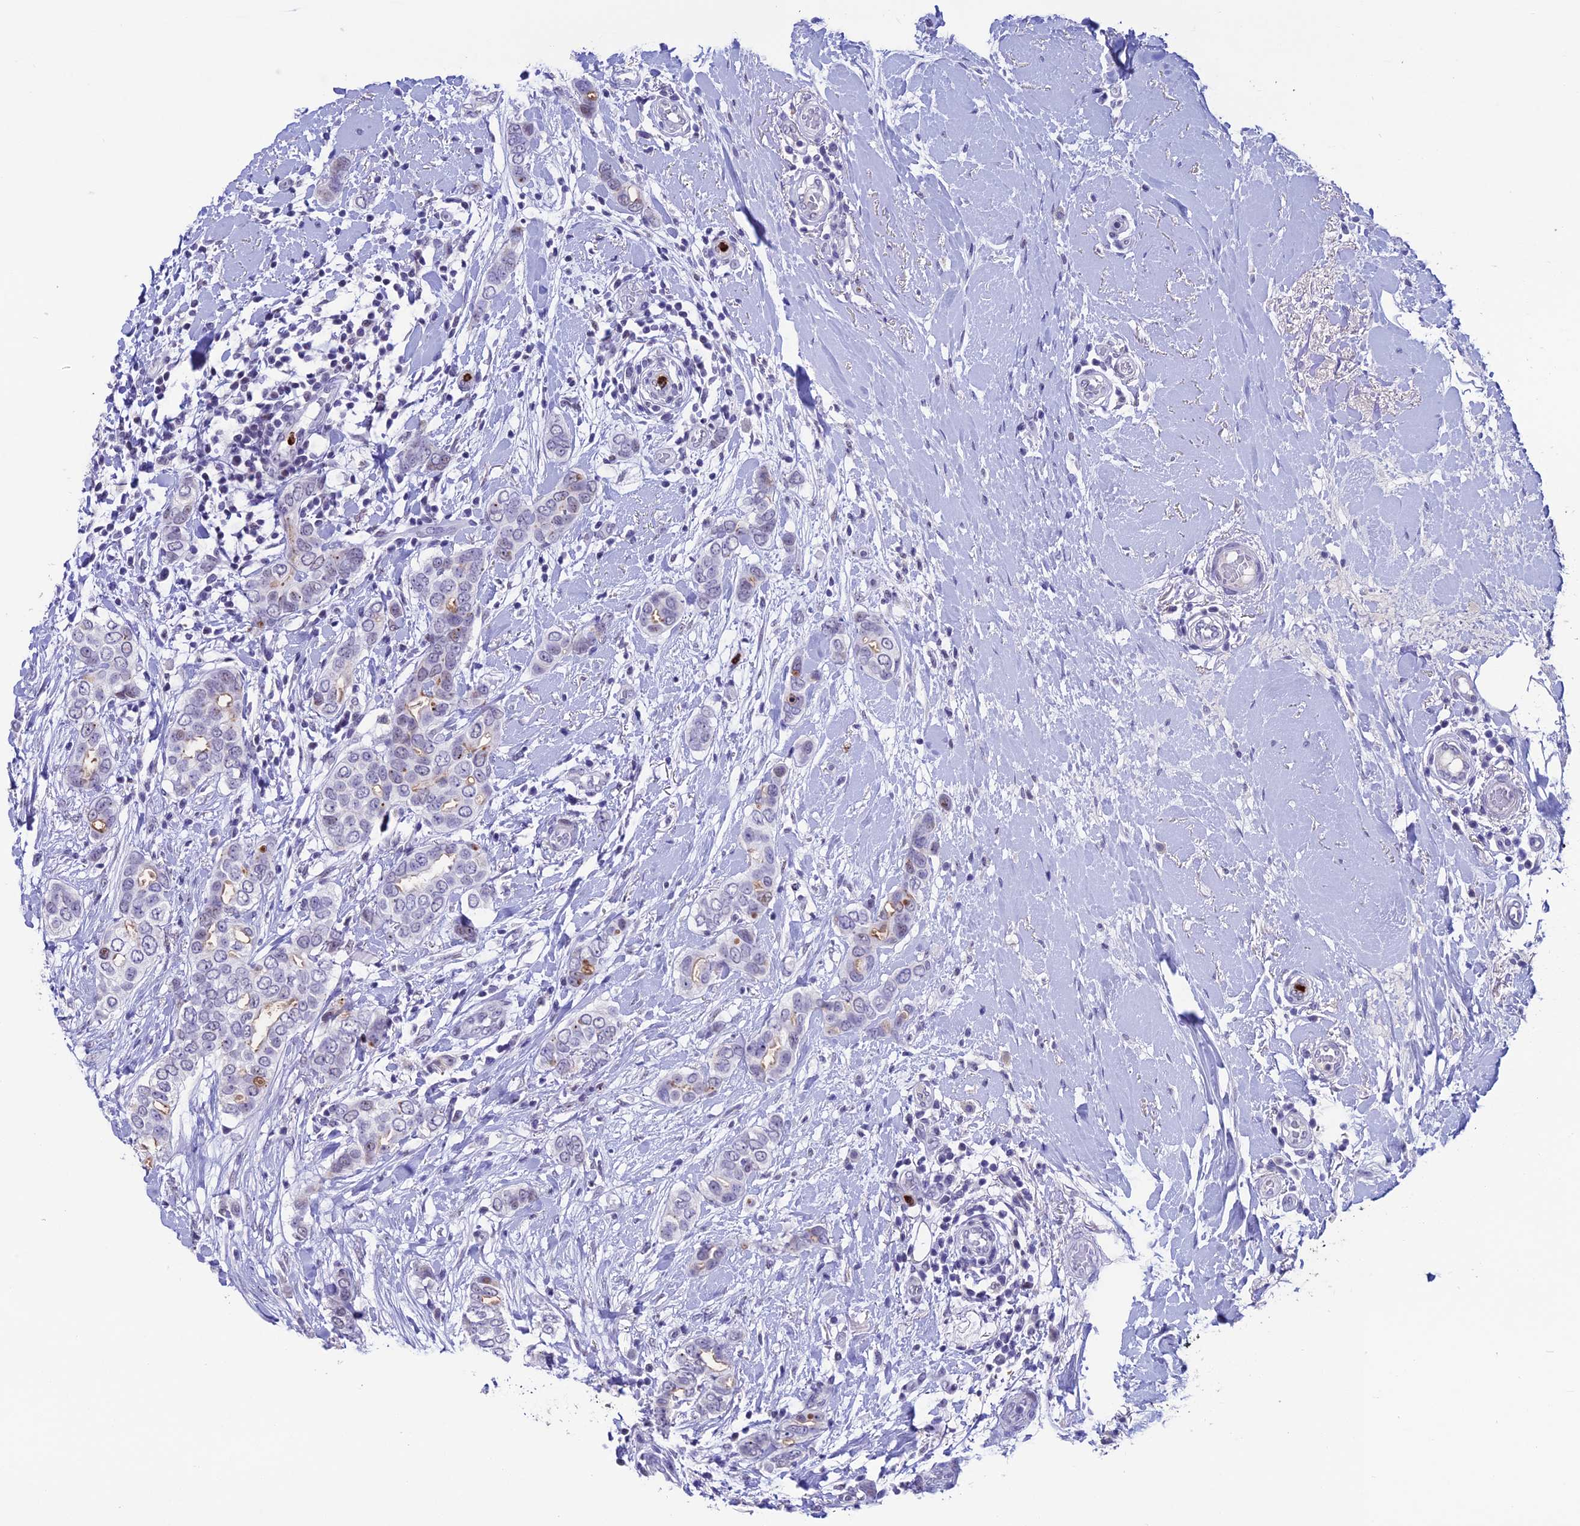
{"staining": {"intensity": "weak", "quantity": "<25%", "location": "cytoplasmic/membranous"}, "tissue": "breast cancer", "cell_type": "Tumor cells", "image_type": "cancer", "snomed": [{"axis": "morphology", "description": "Lobular carcinoma"}, {"axis": "topography", "description": "Breast"}], "caption": "A micrograph of breast cancer stained for a protein reveals no brown staining in tumor cells.", "gene": "MFSD2B", "patient": {"sex": "female", "age": 51}}